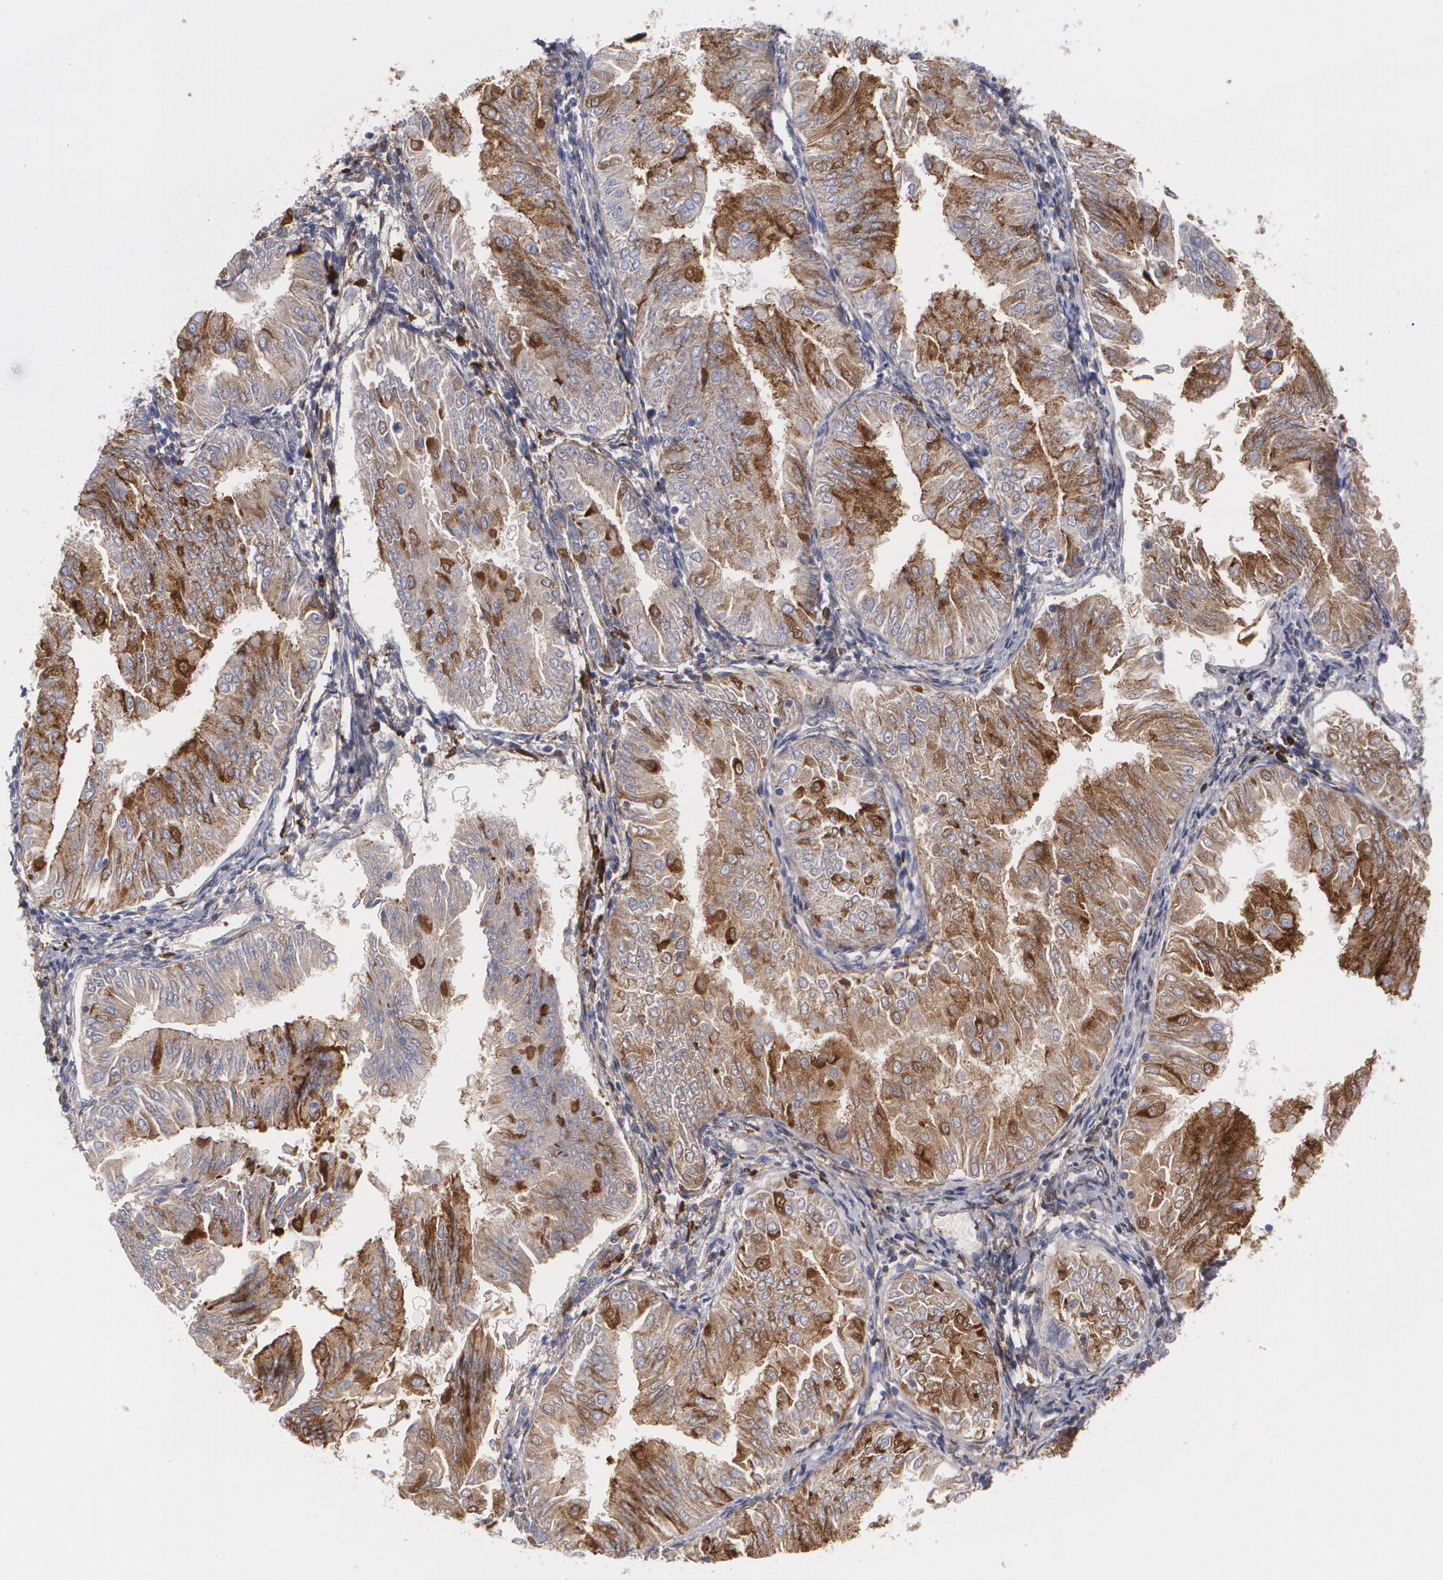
{"staining": {"intensity": "moderate", "quantity": "25%-75%", "location": "cytoplasmic/membranous"}, "tissue": "endometrial cancer", "cell_type": "Tumor cells", "image_type": "cancer", "snomed": [{"axis": "morphology", "description": "Adenocarcinoma, NOS"}, {"axis": "topography", "description": "Endometrium"}], "caption": "High-power microscopy captured an immunohistochemistry (IHC) photomicrograph of adenocarcinoma (endometrial), revealing moderate cytoplasmic/membranous staining in approximately 25%-75% of tumor cells.", "gene": "FBLN1", "patient": {"sex": "female", "age": 53}}